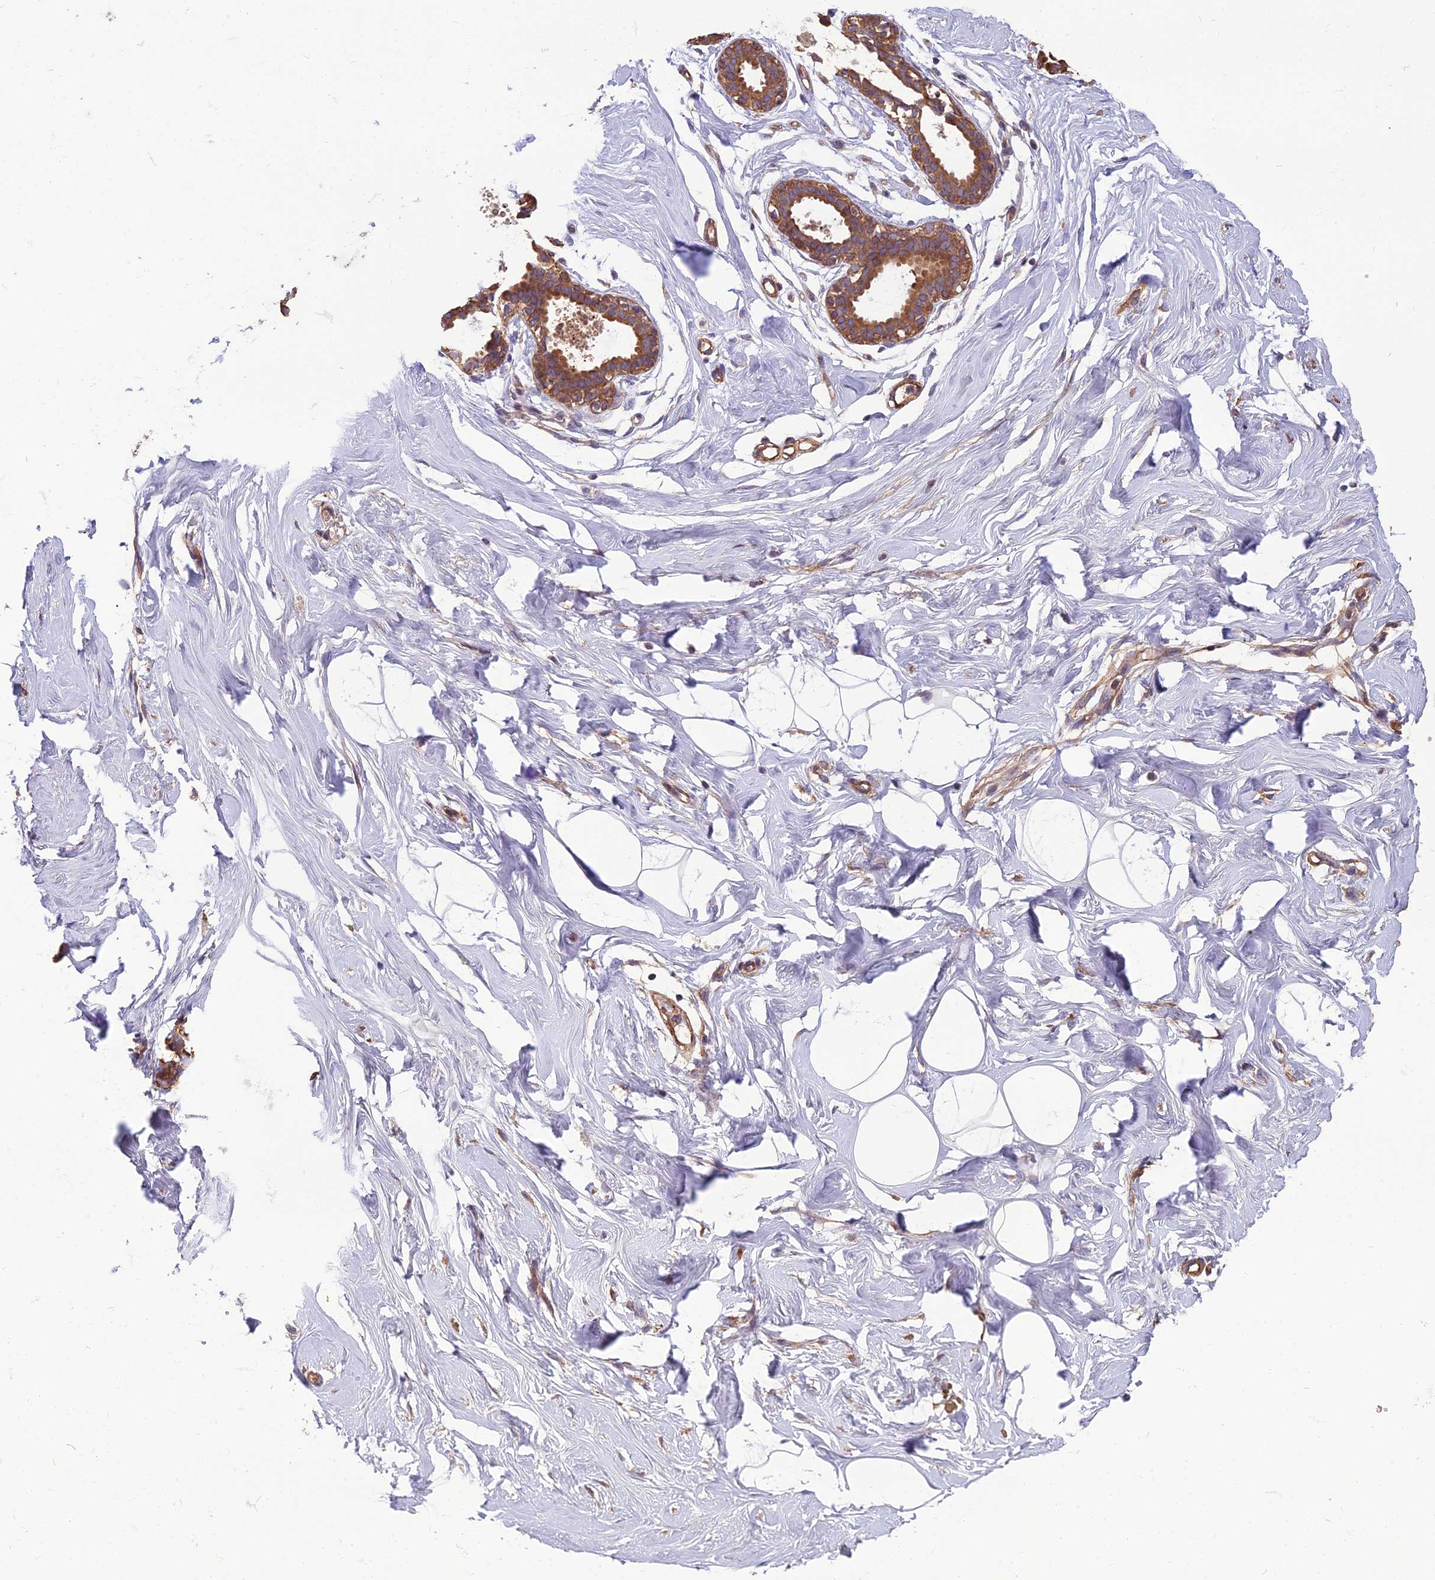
{"staining": {"intensity": "negative", "quantity": "none", "location": "none"}, "tissue": "breast", "cell_type": "Adipocytes", "image_type": "normal", "snomed": [{"axis": "morphology", "description": "Normal tissue, NOS"}, {"axis": "morphology", "description": "Adenoma, NOS"}, {"axis": "topography", "description": "Breast"}], "caption": "Protein analysis of benign breast displays no significant expression in adipocytes.", "gene": "WDR24", "patient": {"sex": "female", "age": 23}}